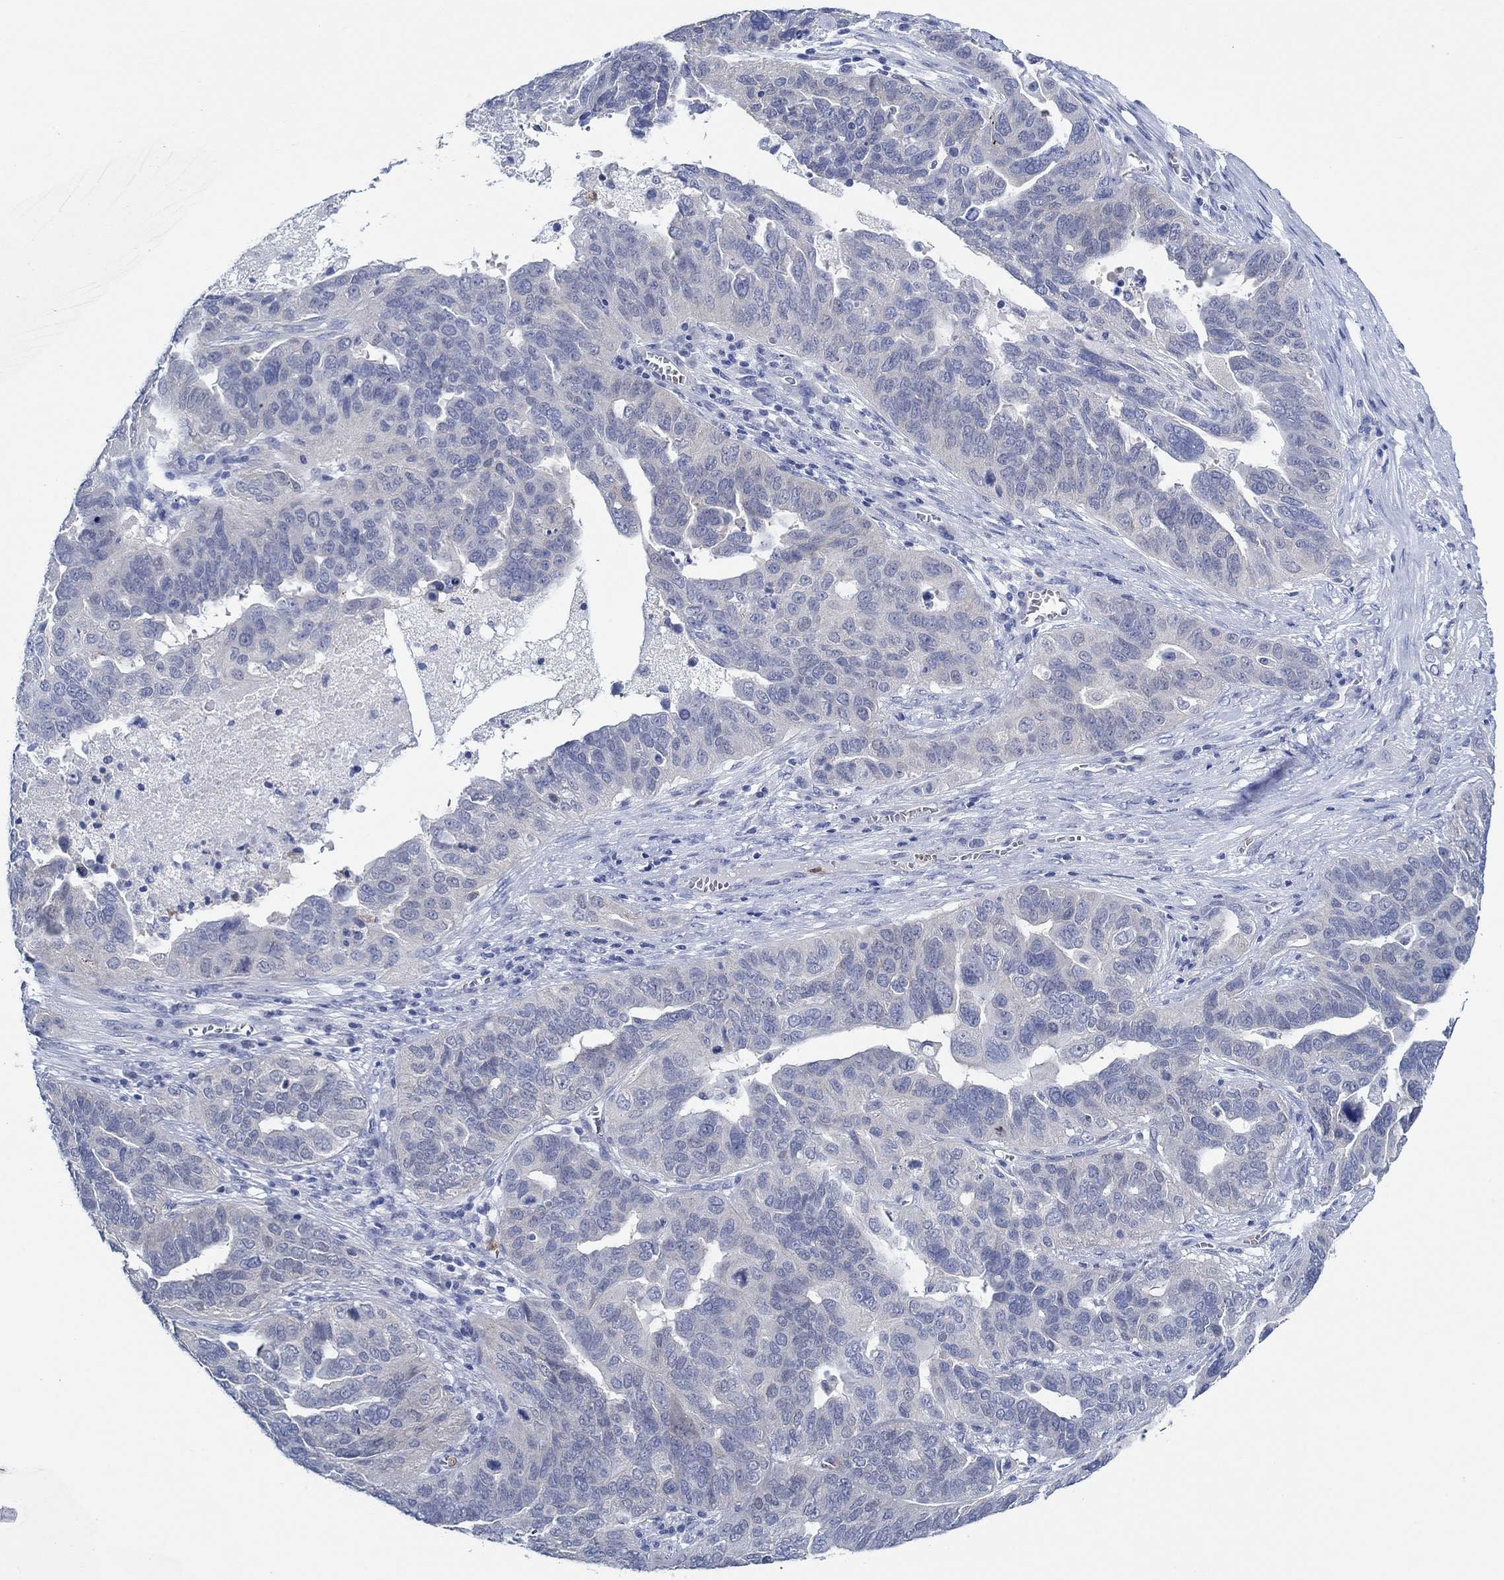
{"staining": {"intensity": "negative", "quantity": "none", "location": "none"}, "tissue": "ovarian cancer", "cell_type": "Tumor cells", "image_type": "cancer", "snomed": [{"axis": "morphology", "description": "Carcinoma, endometroid"}, {"axis": "topography", "description": "Soft tissue"}, {"axis": "topography", "description": "Ovary"}], "caption": "Human ovarian cancer stained for a protein using IHC shows no staining in tumor cells.", "gene": "ZNF671", "patient": {"sex": "female", "age": 52}}